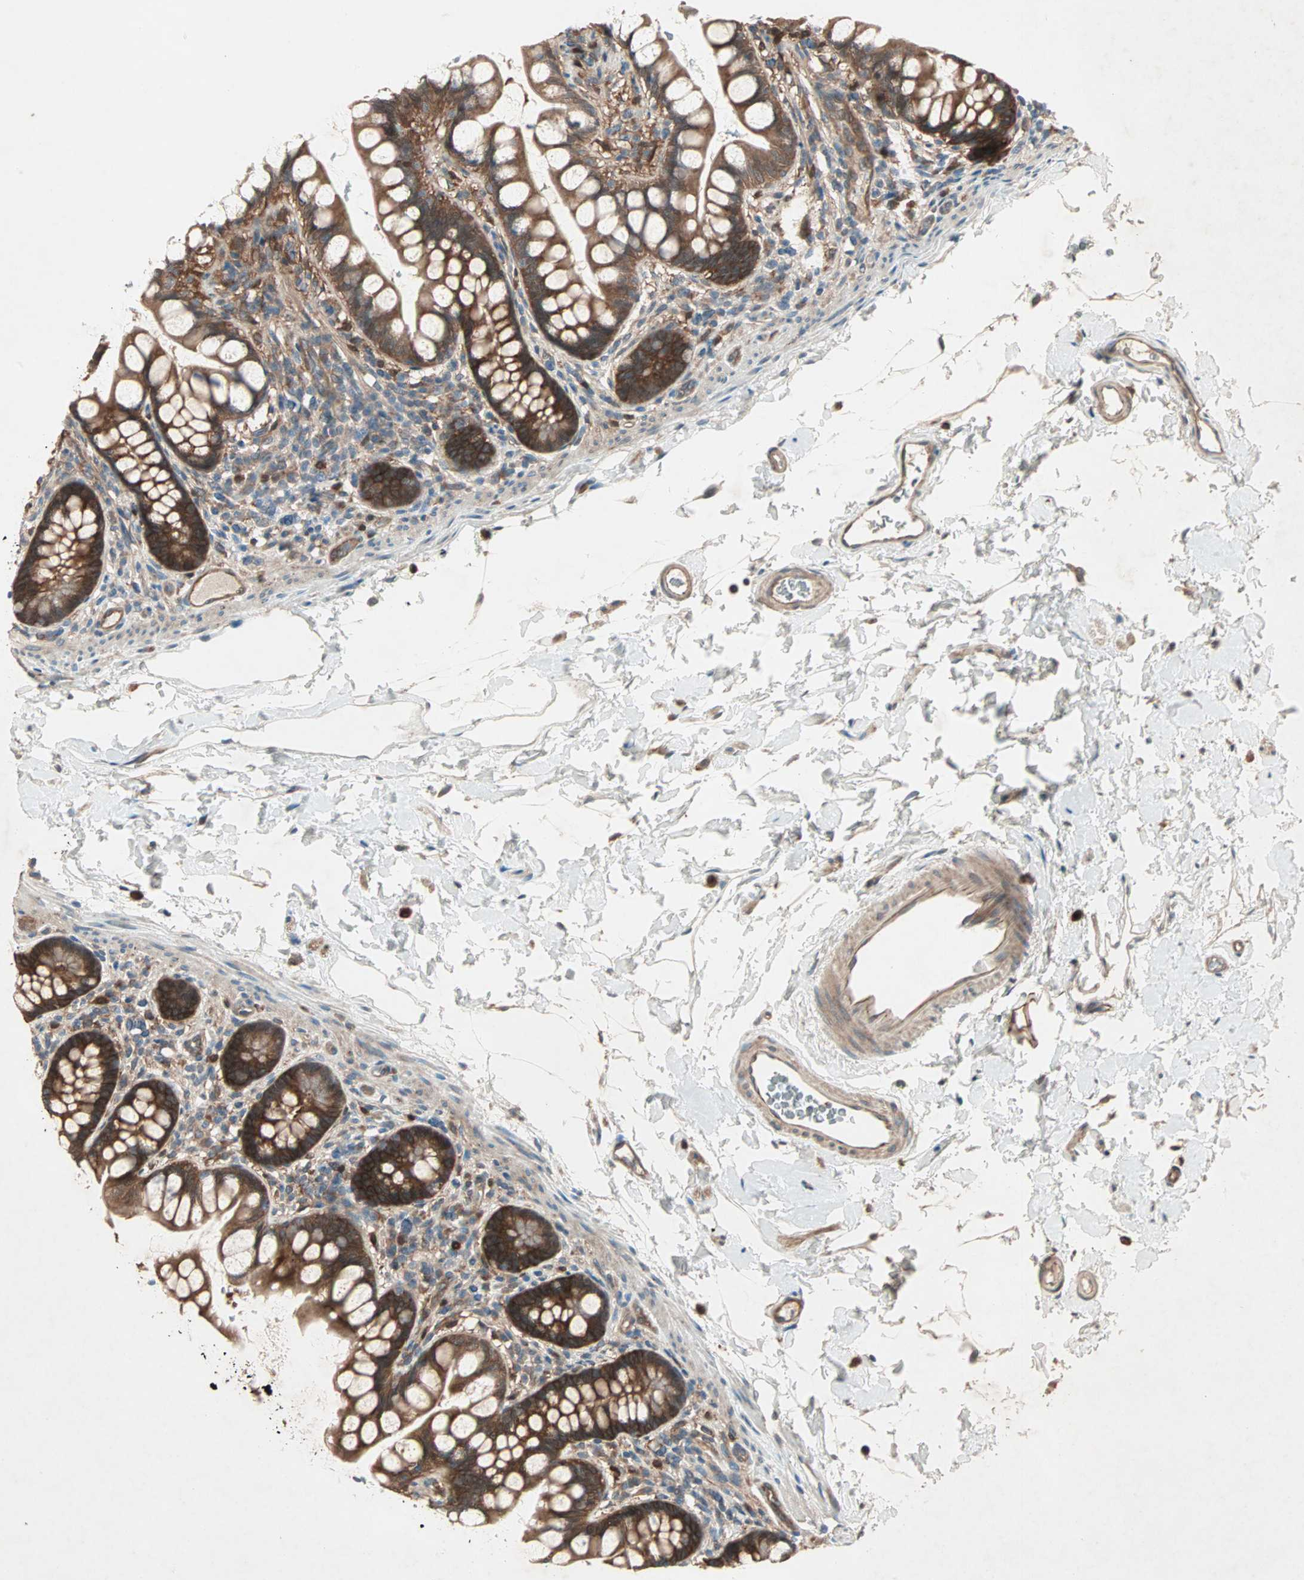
{"staining": {"intensity": "strong", "quantity": ">75%", "location": "cytoplasmic/membranous"}, "tissue": "small intestine", "cell_type": "Glandular cells", "image_type": "normal", "snomed": [{"axis": "morphology", "description": "Normal tissue, NOS"}, {"axis": "topography", "description": "Small intestine"}], "caption": "Benign small intestine shows strong cytoplasmic/membranous expression in about >75% of glandular cells.", "gene": "SDSL", "patient": {"sex": "female", "age": 58}}